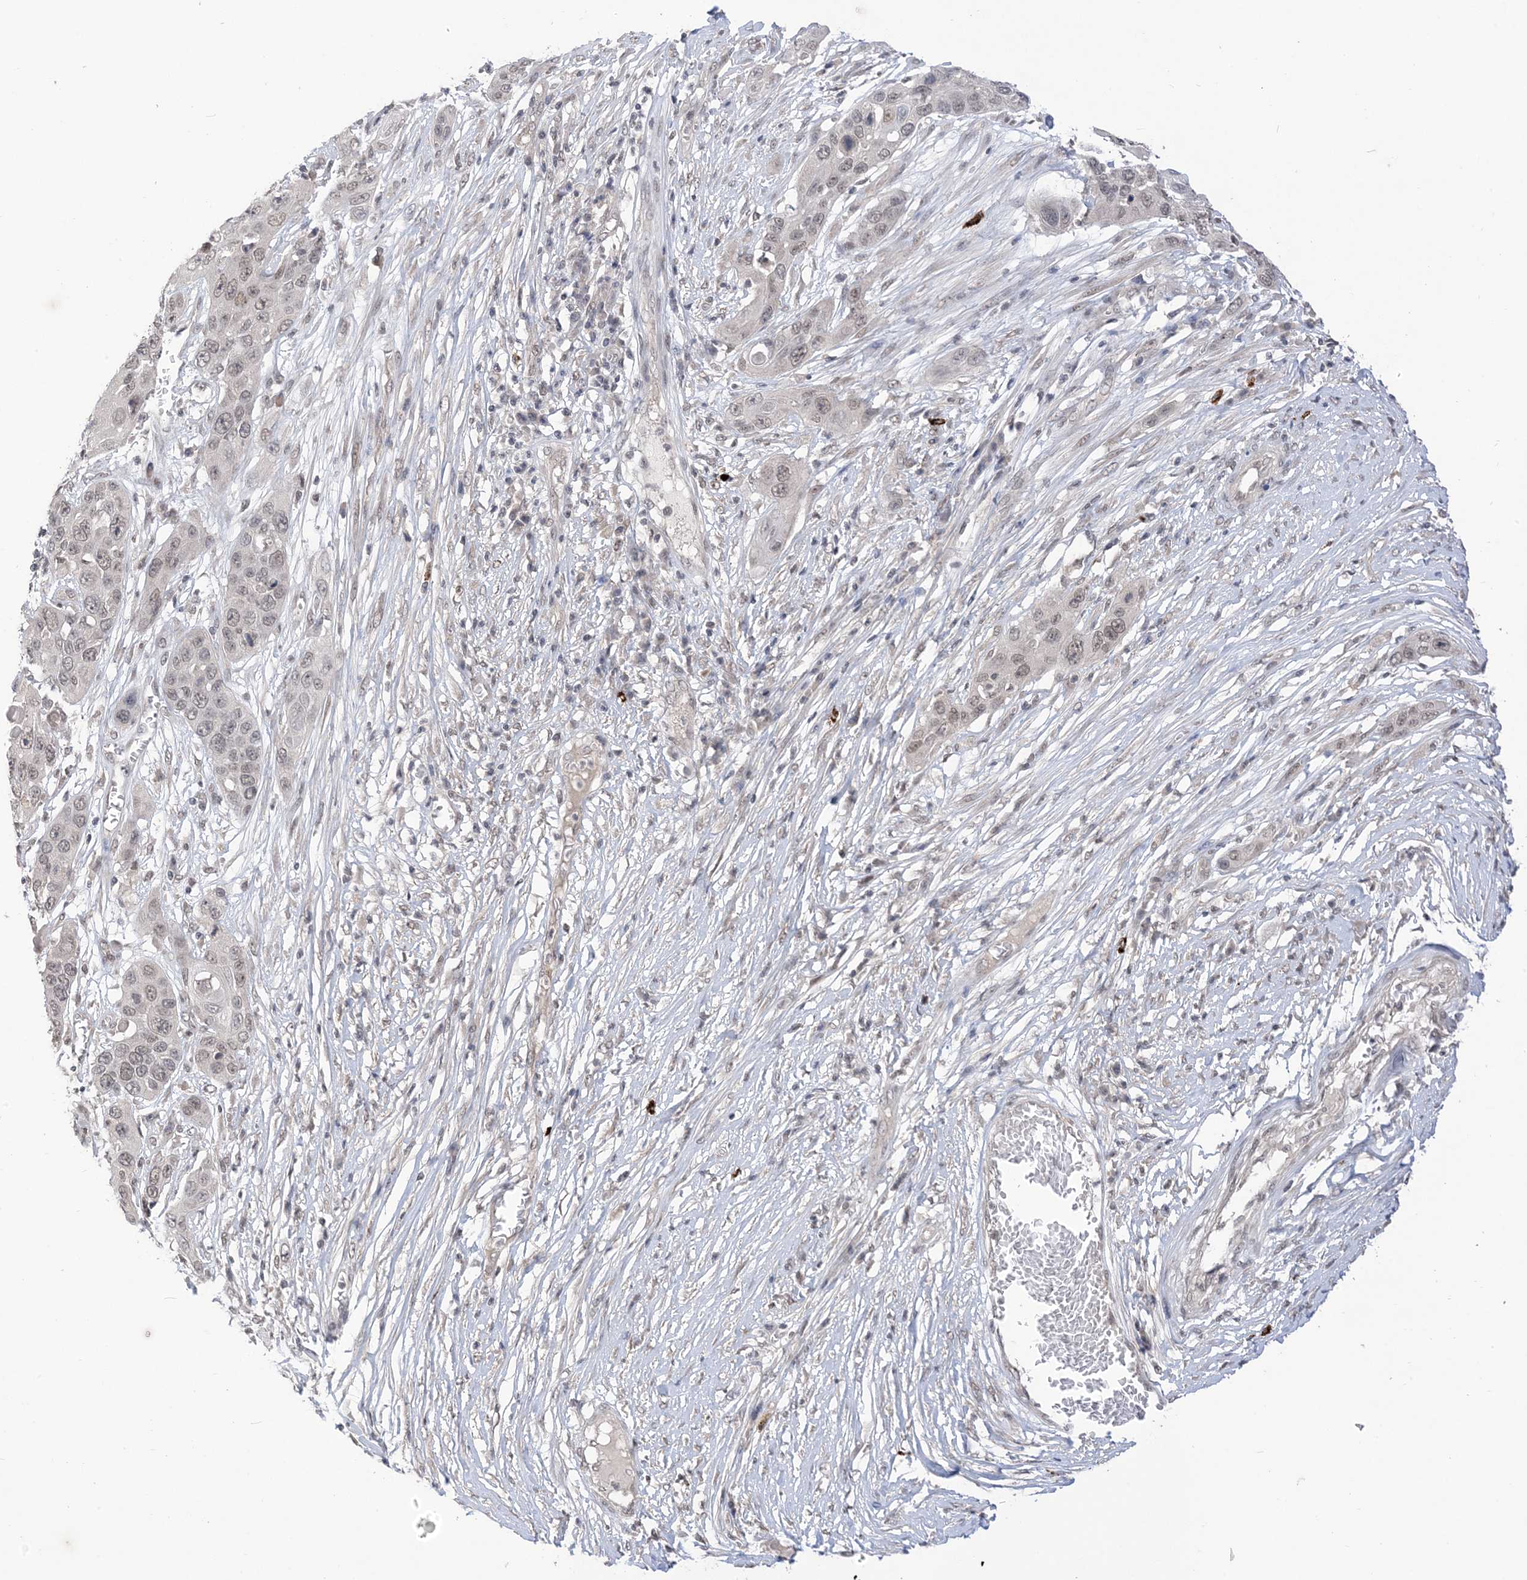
{"staining": {"intensity": "weak", "quantity": "25%-75%", "location": "nuclear"}, "tissue": "skin cancer", "cell_type": "Tumor cells", "image_type": "cancer", "snomed": [{"axis": "morphology", "description": "Squamous cell carcinoma, NOS"}, {"axis": "topography", "description": "Skin"}], "caption": "Squamous cell carcinoma (skin) tissue displays weak nuclear expression in approximately 25%-75% of tumor cells, visualized by immunohistochemistry. The staining was performed using DAB, with brown indicating positive protein expression. Nuclei are stained blue with hematoxylin.", "gene": "RANBP9", "patient": {"sex": "male", "age": 55}}